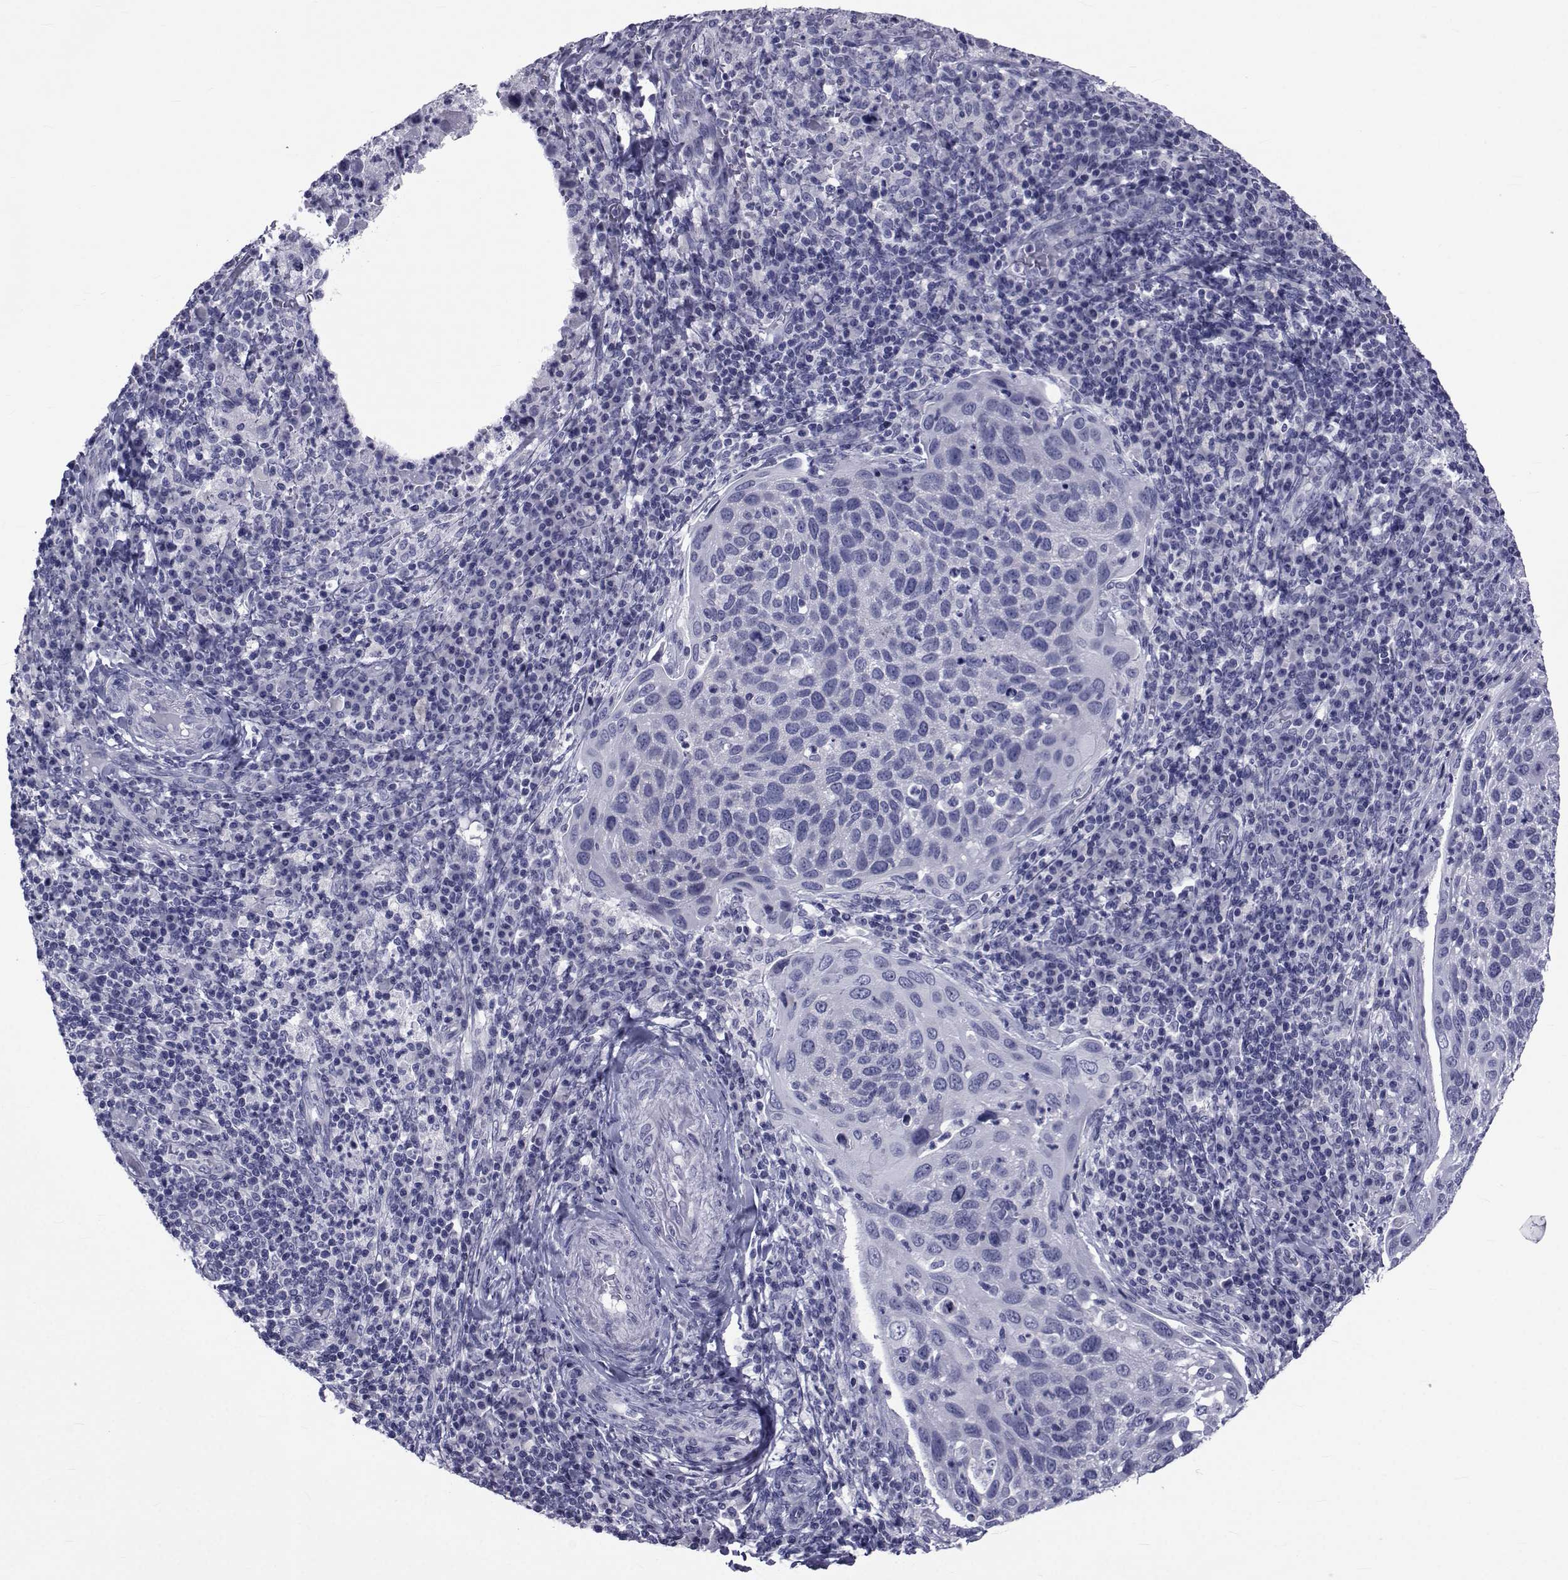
{"staining": {"intensity": "negative", "quantity": "none", "location": "none"}, "tissue": "cervical cancer", "cell_type": "Tumor cells", "image_type": "cancer", "snomed": [{"axis": "morphology", "description": "Squamous cell carcinoma, NOS"}, {"axis": "topography", "description": "Cervix"}], "caption": "This is a histopathology image of immunohistochemistry staining of cervical squamous cell carcinoma, which shows no positivity in tumor cells.", "gene": "GKAP1", "patient": {"sex": "female", "age": 54}}